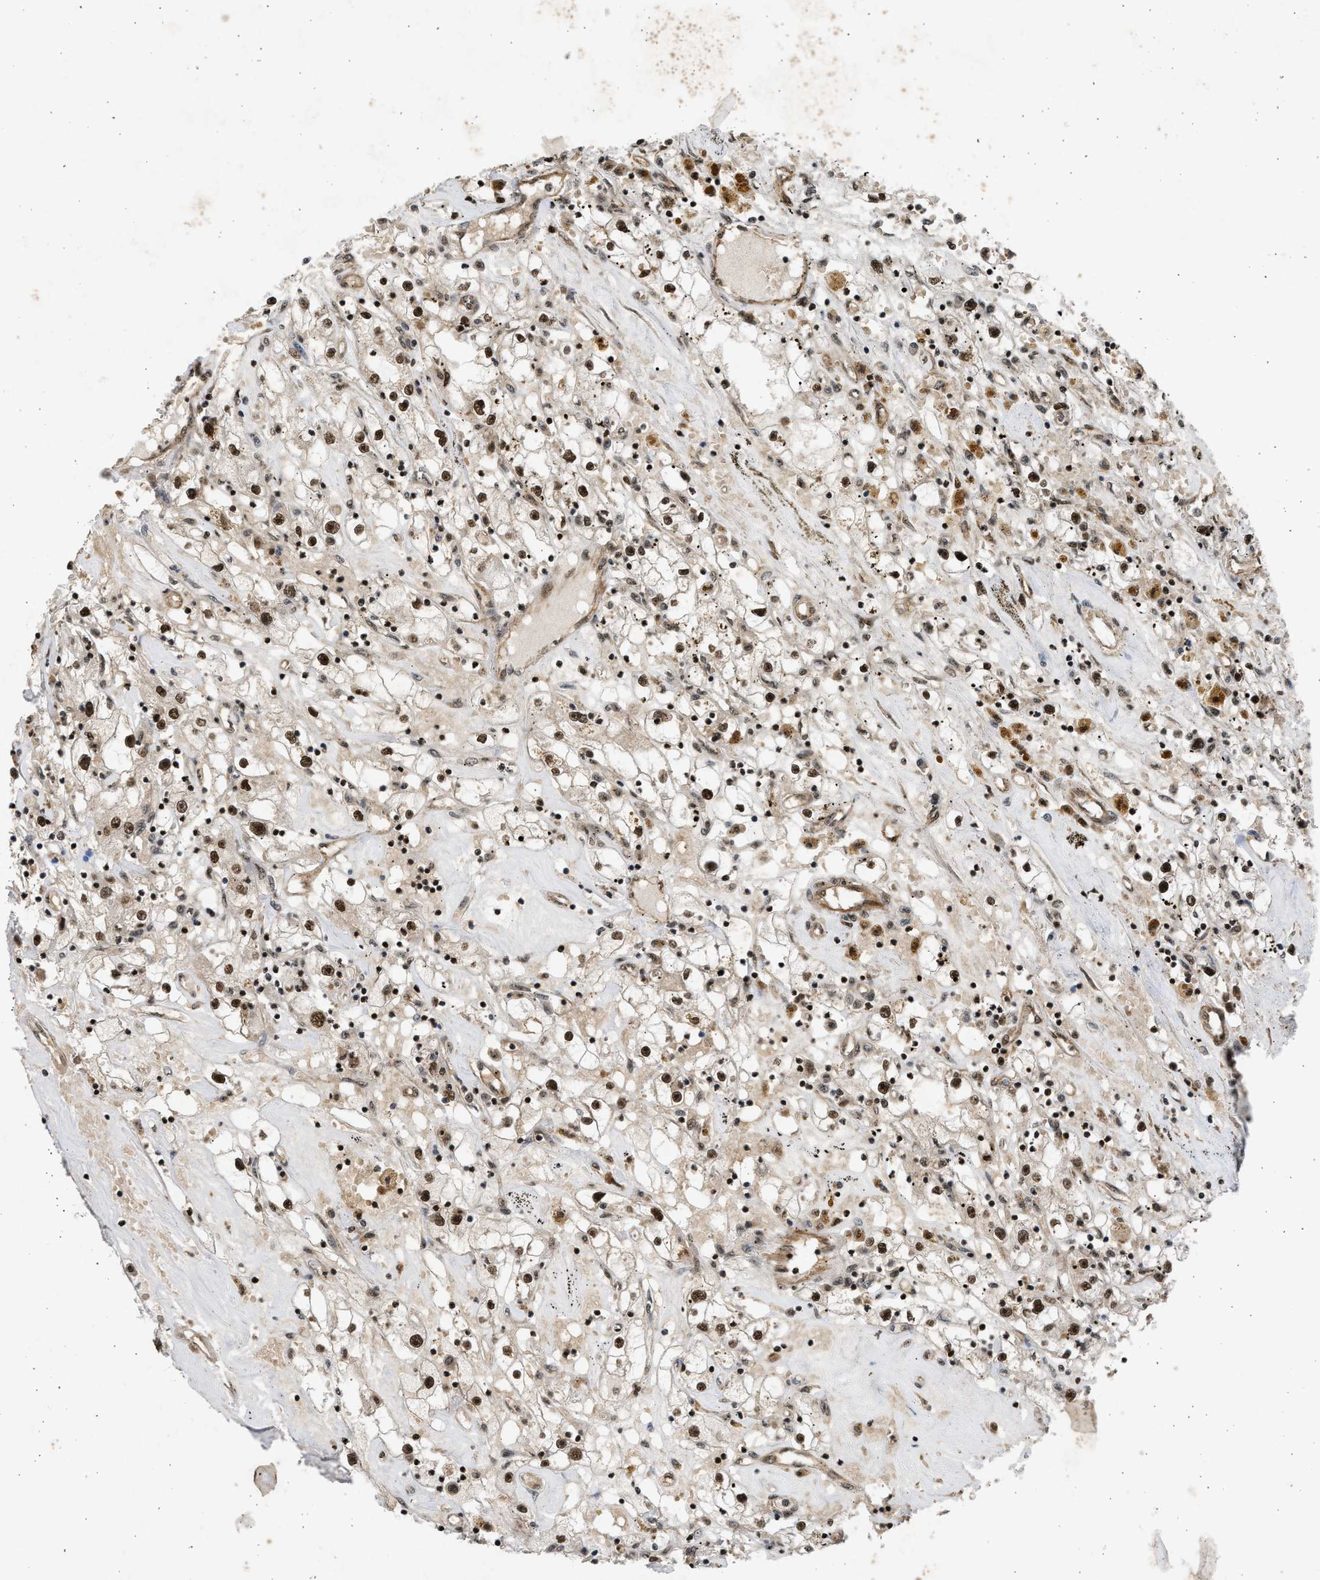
{"staining": {"intensity": "strong", "quantity": ">75%", "location": "nuclear"}, "tissue": "renal cancer", "cell_type": "Tumor cells", "image_type": "cancer", "snomed": [{"axis": "morphology", "description": "Adenocarcinoma, NOS"}, {"axis": "topography", "description": "Kidney"}], "caption": "Adenocarcinoma (renal) stained with a protein marker reveals strong staining in tumor cells.", "gene": "TFDP2", "patient": {"sex": "male", "age": 56}}